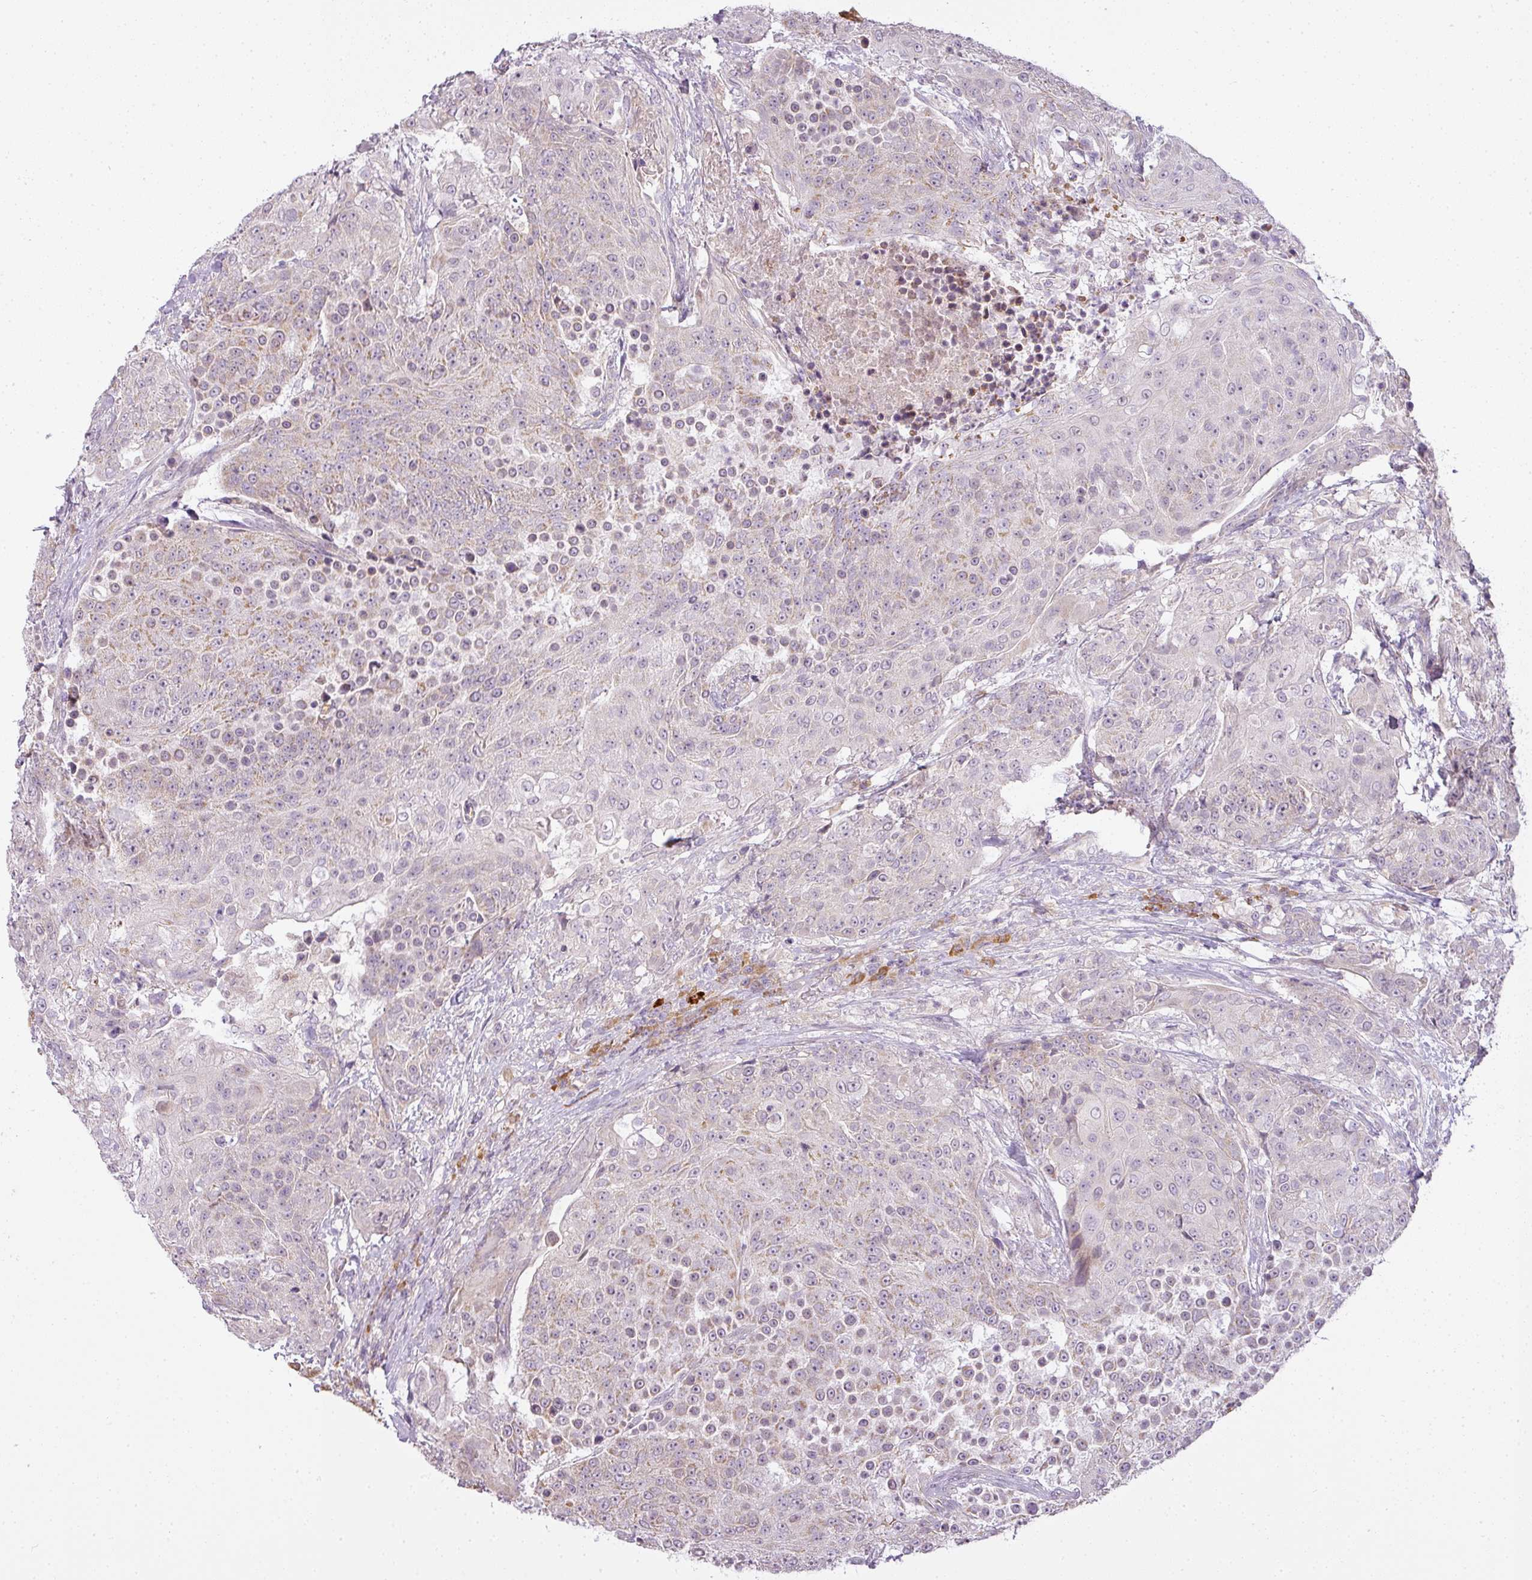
{"staining": {"intensity": "weak", "quantity": "<25%", "location": "cytoplasmic/membranous"}, "tissue": "urothelial cancer", "cell_type": "Tumor cells", "image_type": "cancer", "snomed": [{"axis": "morphology", "description": "Urothelial carcinoma, High grade"}, {"axis": "topography", "description": "Urinary bladder"}], "caption": "Immunohistochemical staining of urothelial cancer displays no significant expression in tumor cells.", "gene": "LY75", "patient": {"sex": "female", "age": 63}}